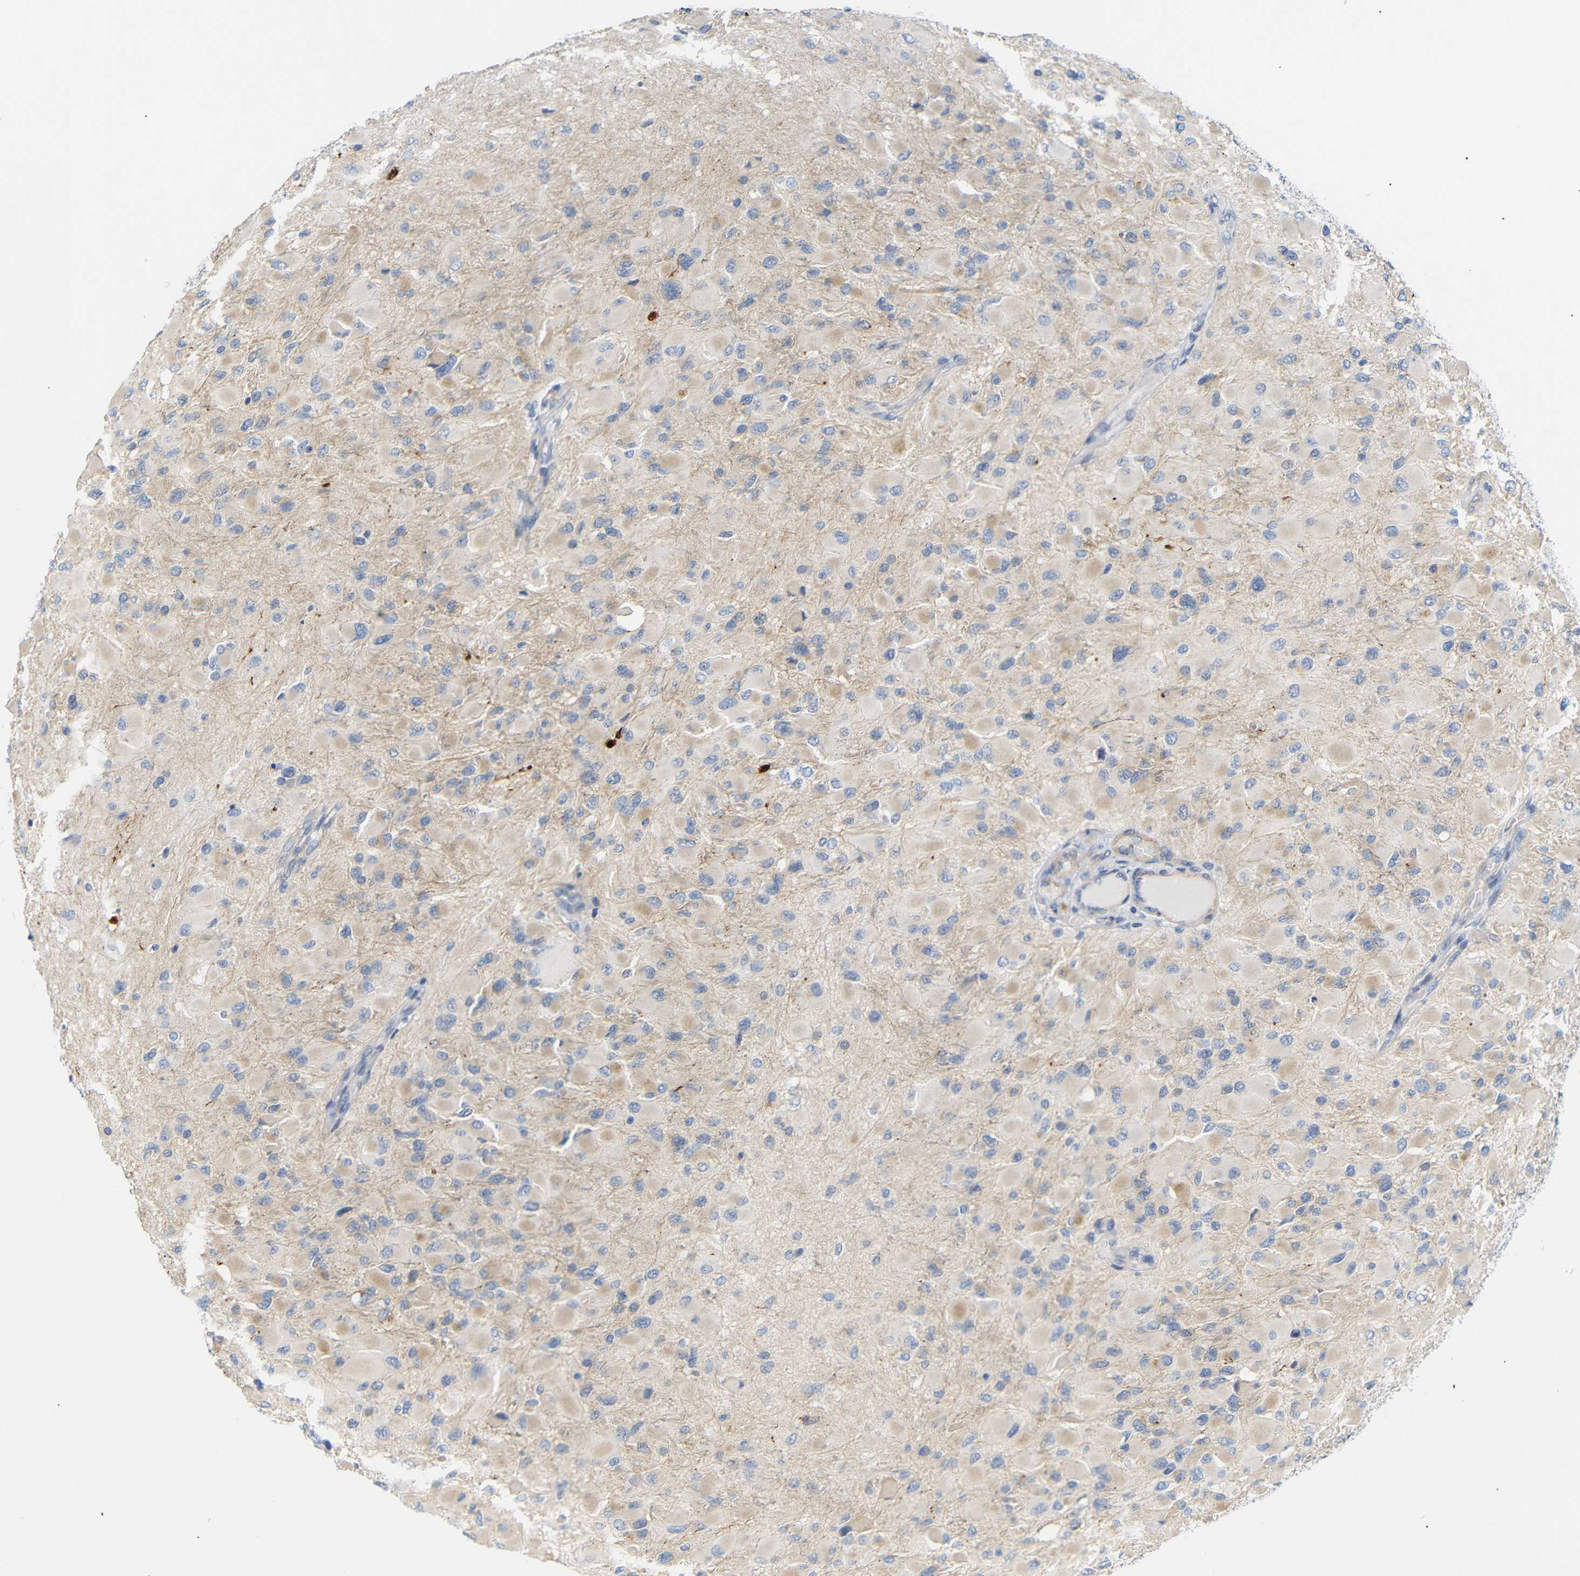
{"staining": {"intensity": "weak", "quantity": "<25%", "location": "cytoplasmic/membranous"}, "tissue": "glioma", "cell_type": "Tumor cells", "image_type": "cancer", "snomed": [{"axis": "morphology", "description": "Glioma, malignant, High grade"}, {"axis": "topography", "description": "Cerebral cortex"}], "caption": "A micrograph of malignant glioma (high-grade) stained for a protein reveals no brown staining in tumor cells.", "gene": "STMN3", "patient": {"sex": "female", "age": 36}}